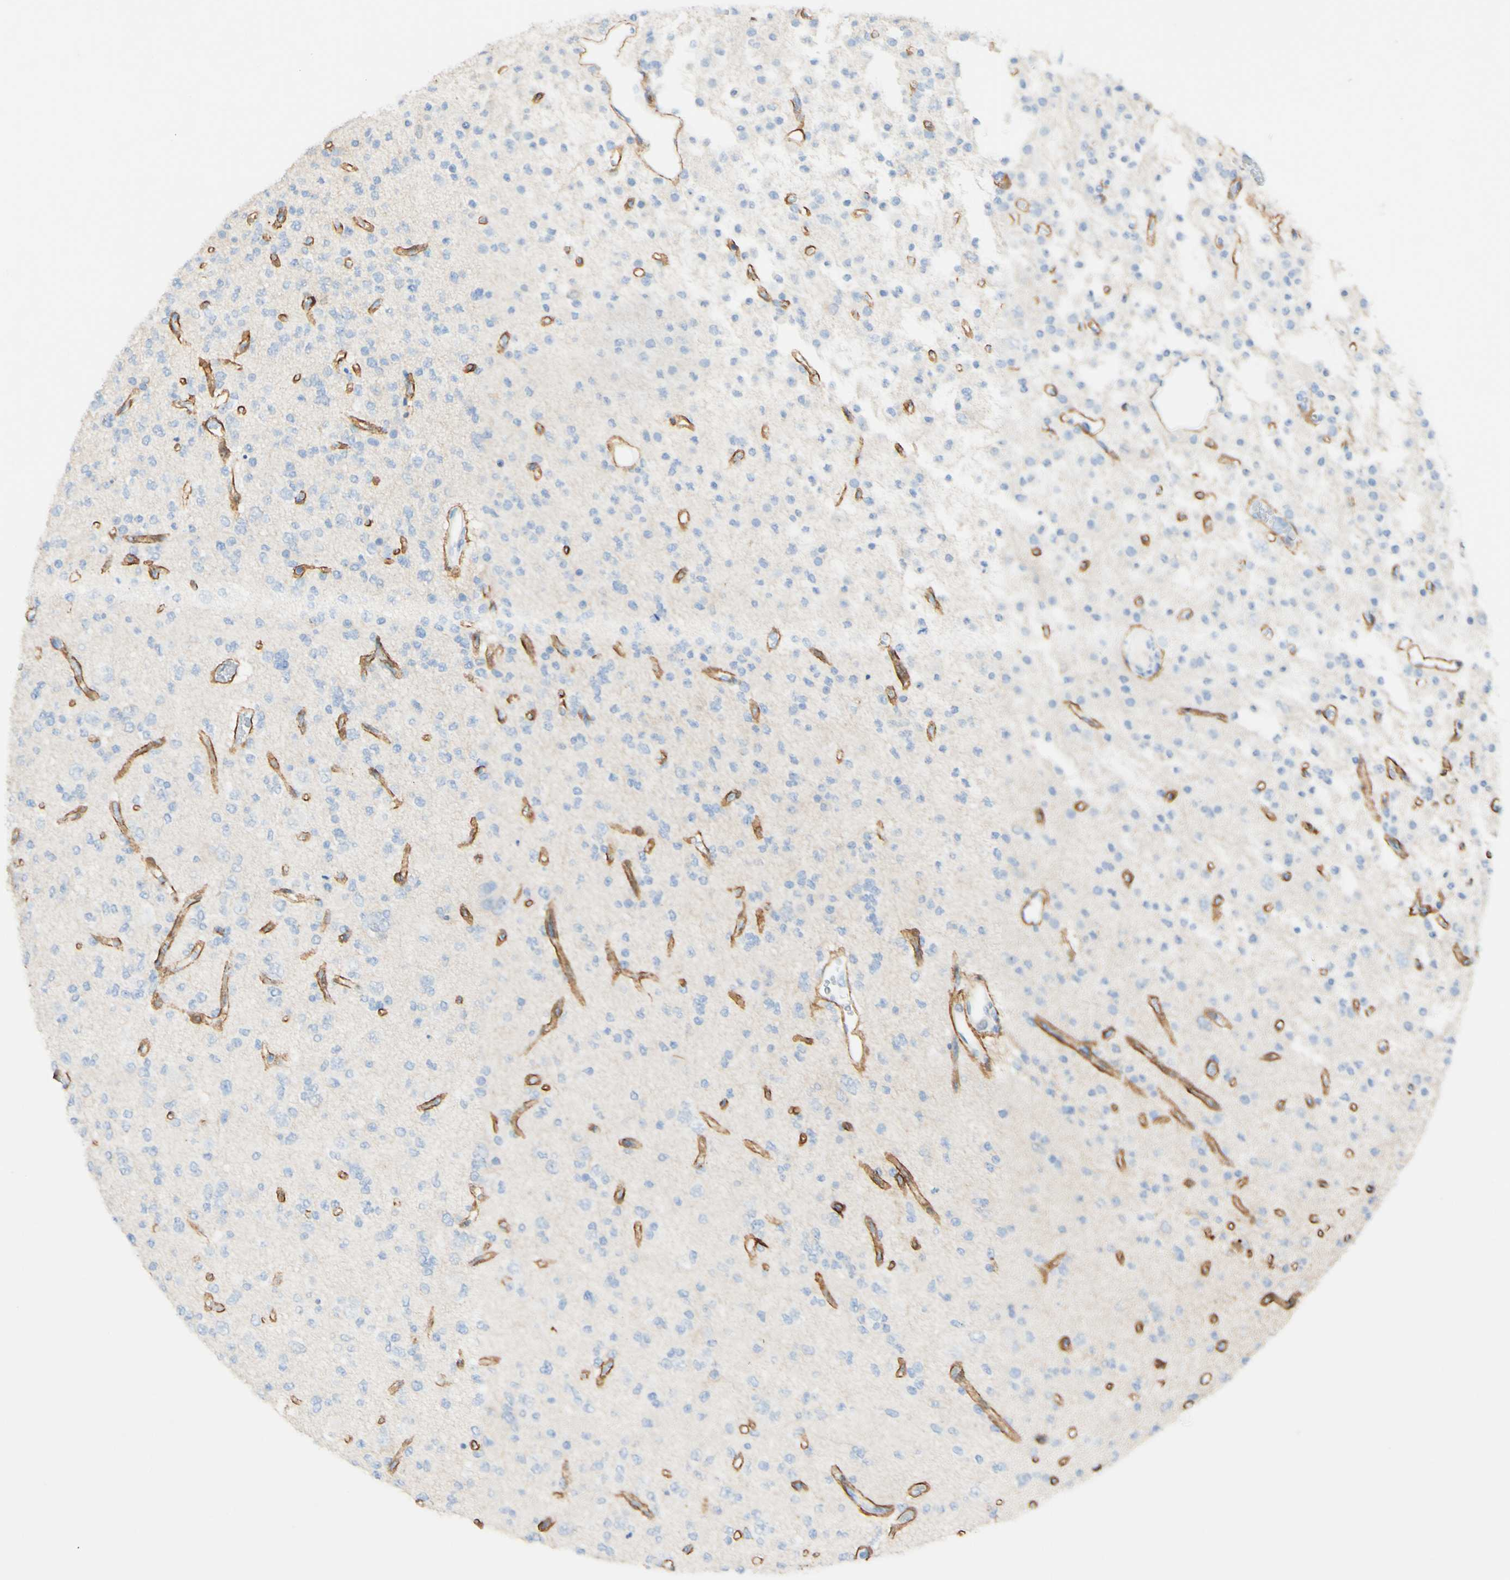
{"staining": {"intensity": "negative", "quantity": "none", "location": "none"}, "tissue": "glioma", "cell_type": "Tumor cells", "image_type": "cancer", "snomed": [{"axis": "morphology", "description": "Glioma, malignant, Low grade"}, {"axis": "topography", "description": "Brain"}], "caption": "Immunohistochemistry (IHC) image of glioma stained for a protein (brown), which demonstrates no expression in tumor cells.", "gene": "FGF4", "patient": {"sex": "male", "age": 38}}